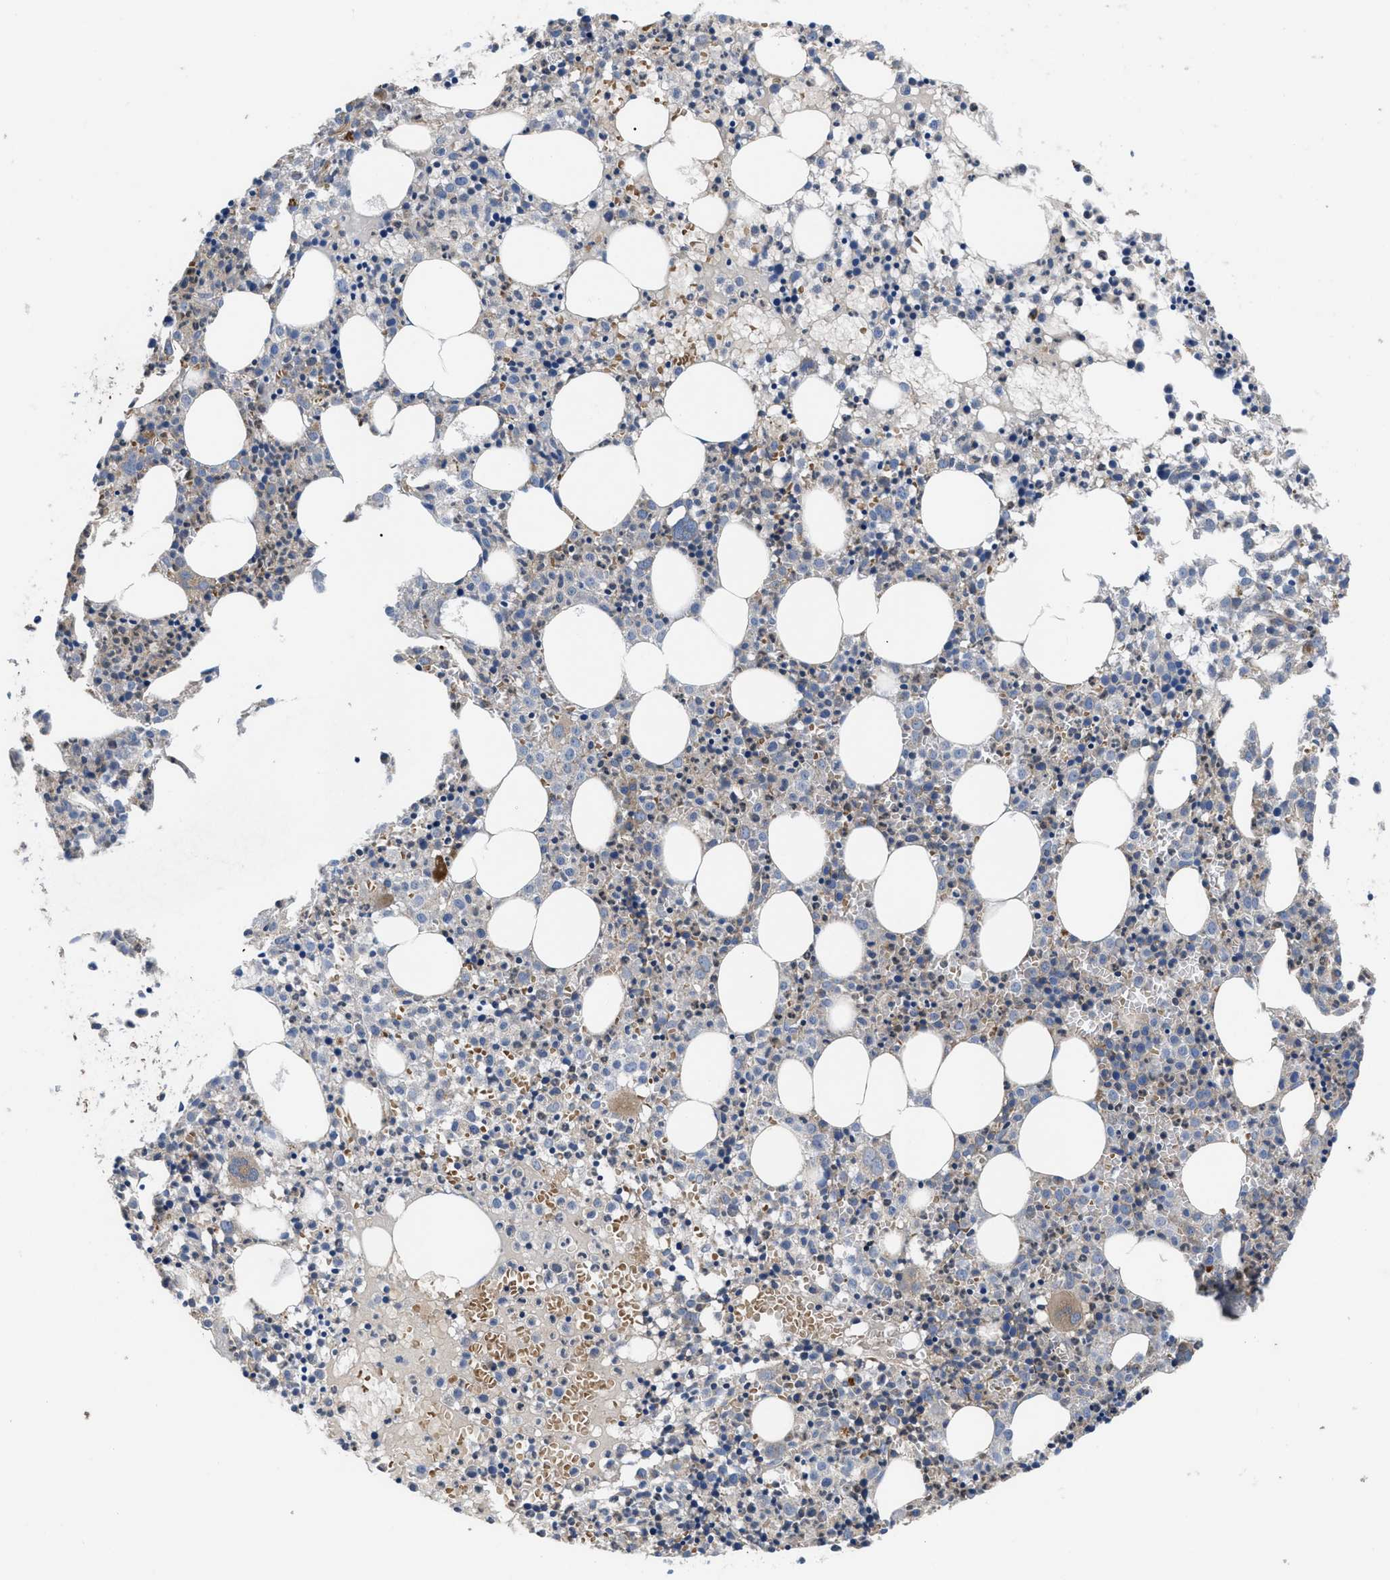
{"staining": {"intensity": "strong", "quantity": "<25%", "location": "cytoplasmic/membranous"}, "tissue": "bone marrow", "cell_type": "Hematopoietic cells", "image_type": "normal", "snomed": [{"axis": "morphology", "description": "Normal tissue, NOS"}, {"axis": "morphology", "description": "Inflammation, NOS"}, {"axis": "topography", "description": "Bone marrow"}], "caption": "This image demonstrates IHC staining of benign bone marrow, with medium strong cytoplasmic/membranous staining in about <25% of hematopoietic cells.", "gene": "YBEY", "patient": {"sex": "male", "age": 25}}